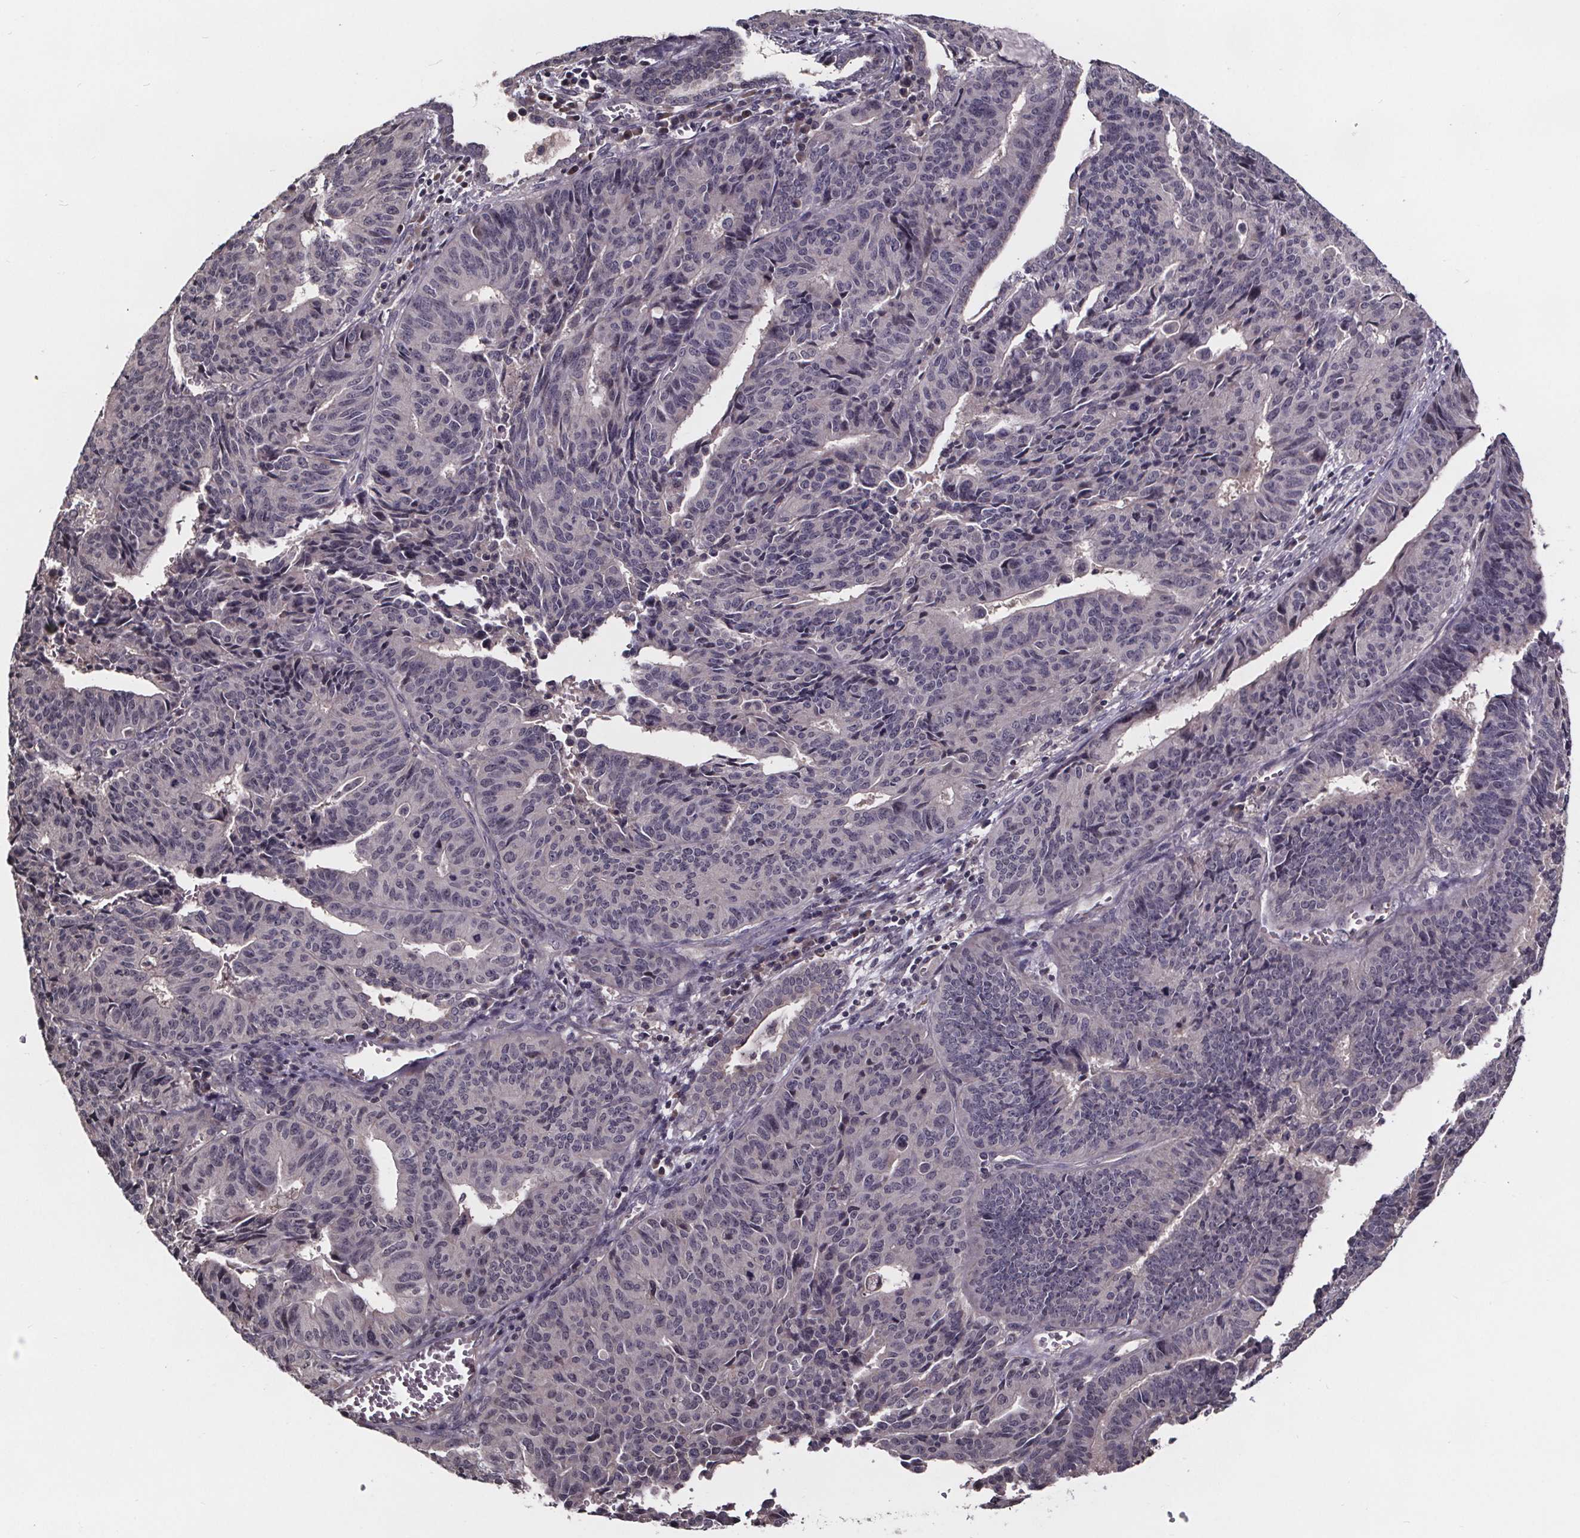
{"staining": {"intensity": "negative", "quantity": "none", "location": "none"}, "tissue": "endometrial cancer", "cell_type": "Tumor cells", "image_type": "cancer", "snomed": [{"axis": "morphology", "description": "Adenocarcinoma, NOS"}, {"axis": "topography", "description": "Endometrium"}], "caption": "Histopathology image shows no protein staining in tumor cells of adenocarcinoma (endometrial) tissue. (Brightfield microscopy of DAB (3,3'-diaminobenzidine) IHC at high magnification).", "gene": "SMIM1", "patient": {"sex": "female", "age": 65}}